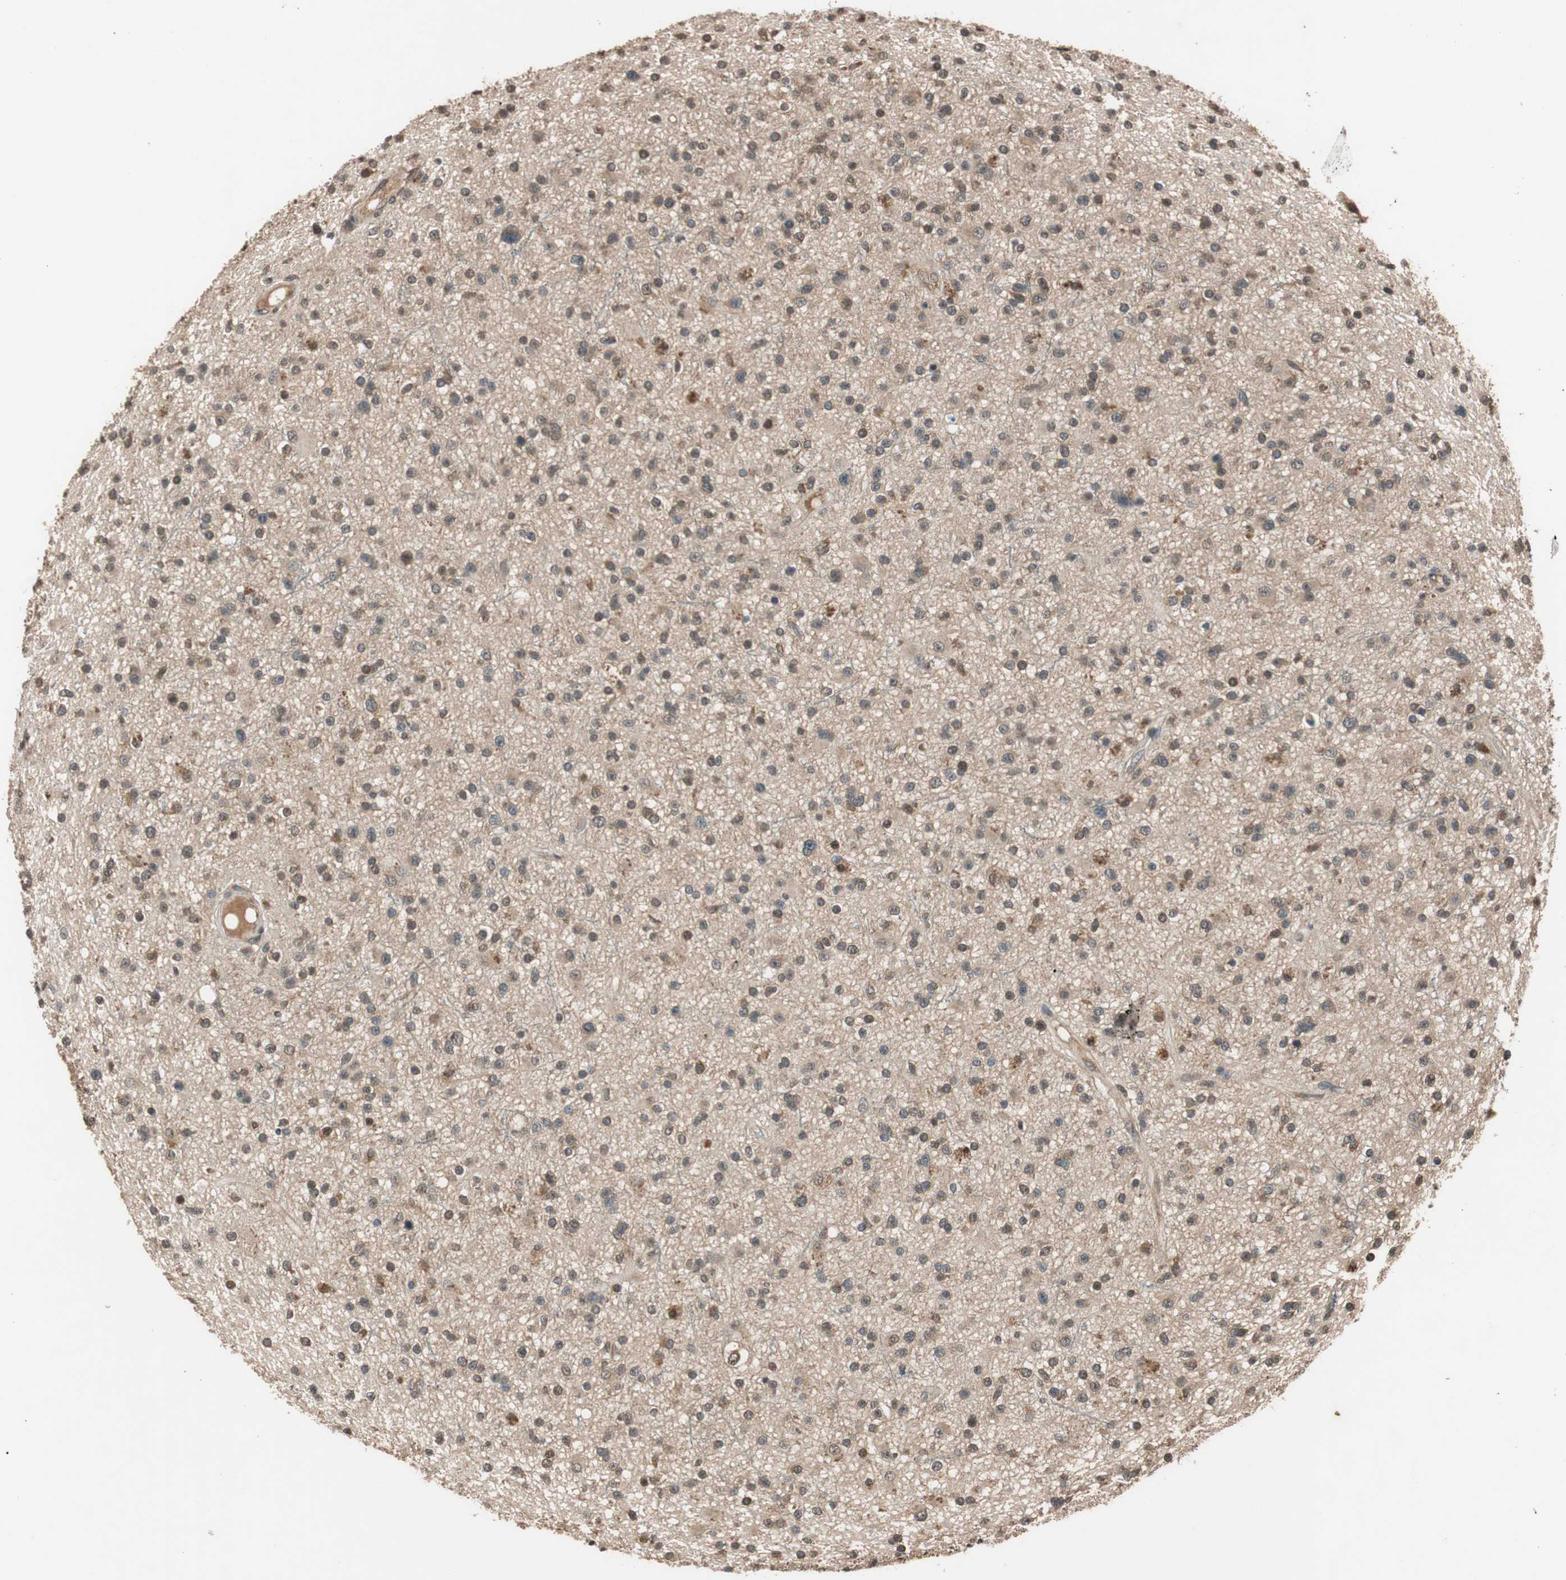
{"staining": {"intensity": "moderate", "quantity": ">75%", "location": "cytoplasmic/membranous,nuclear"}, "tissue": "glioma", "cell_type": "Tumor cells", "image_type": "cancer", "snomed": [{"axis": "morphology", "description": "Glioma, malignant, High grade"}, {"axis": "topography", "description": "Brain"}], "caption": "Immunohistochemical staining of human glioma exhibits medium levels of moderate cytoplasmic/membranous and nuclear protein expression in about >75% of tumor cells.", "gene": "TMEM230", "patient": {"sex": "male", "age": 33}}